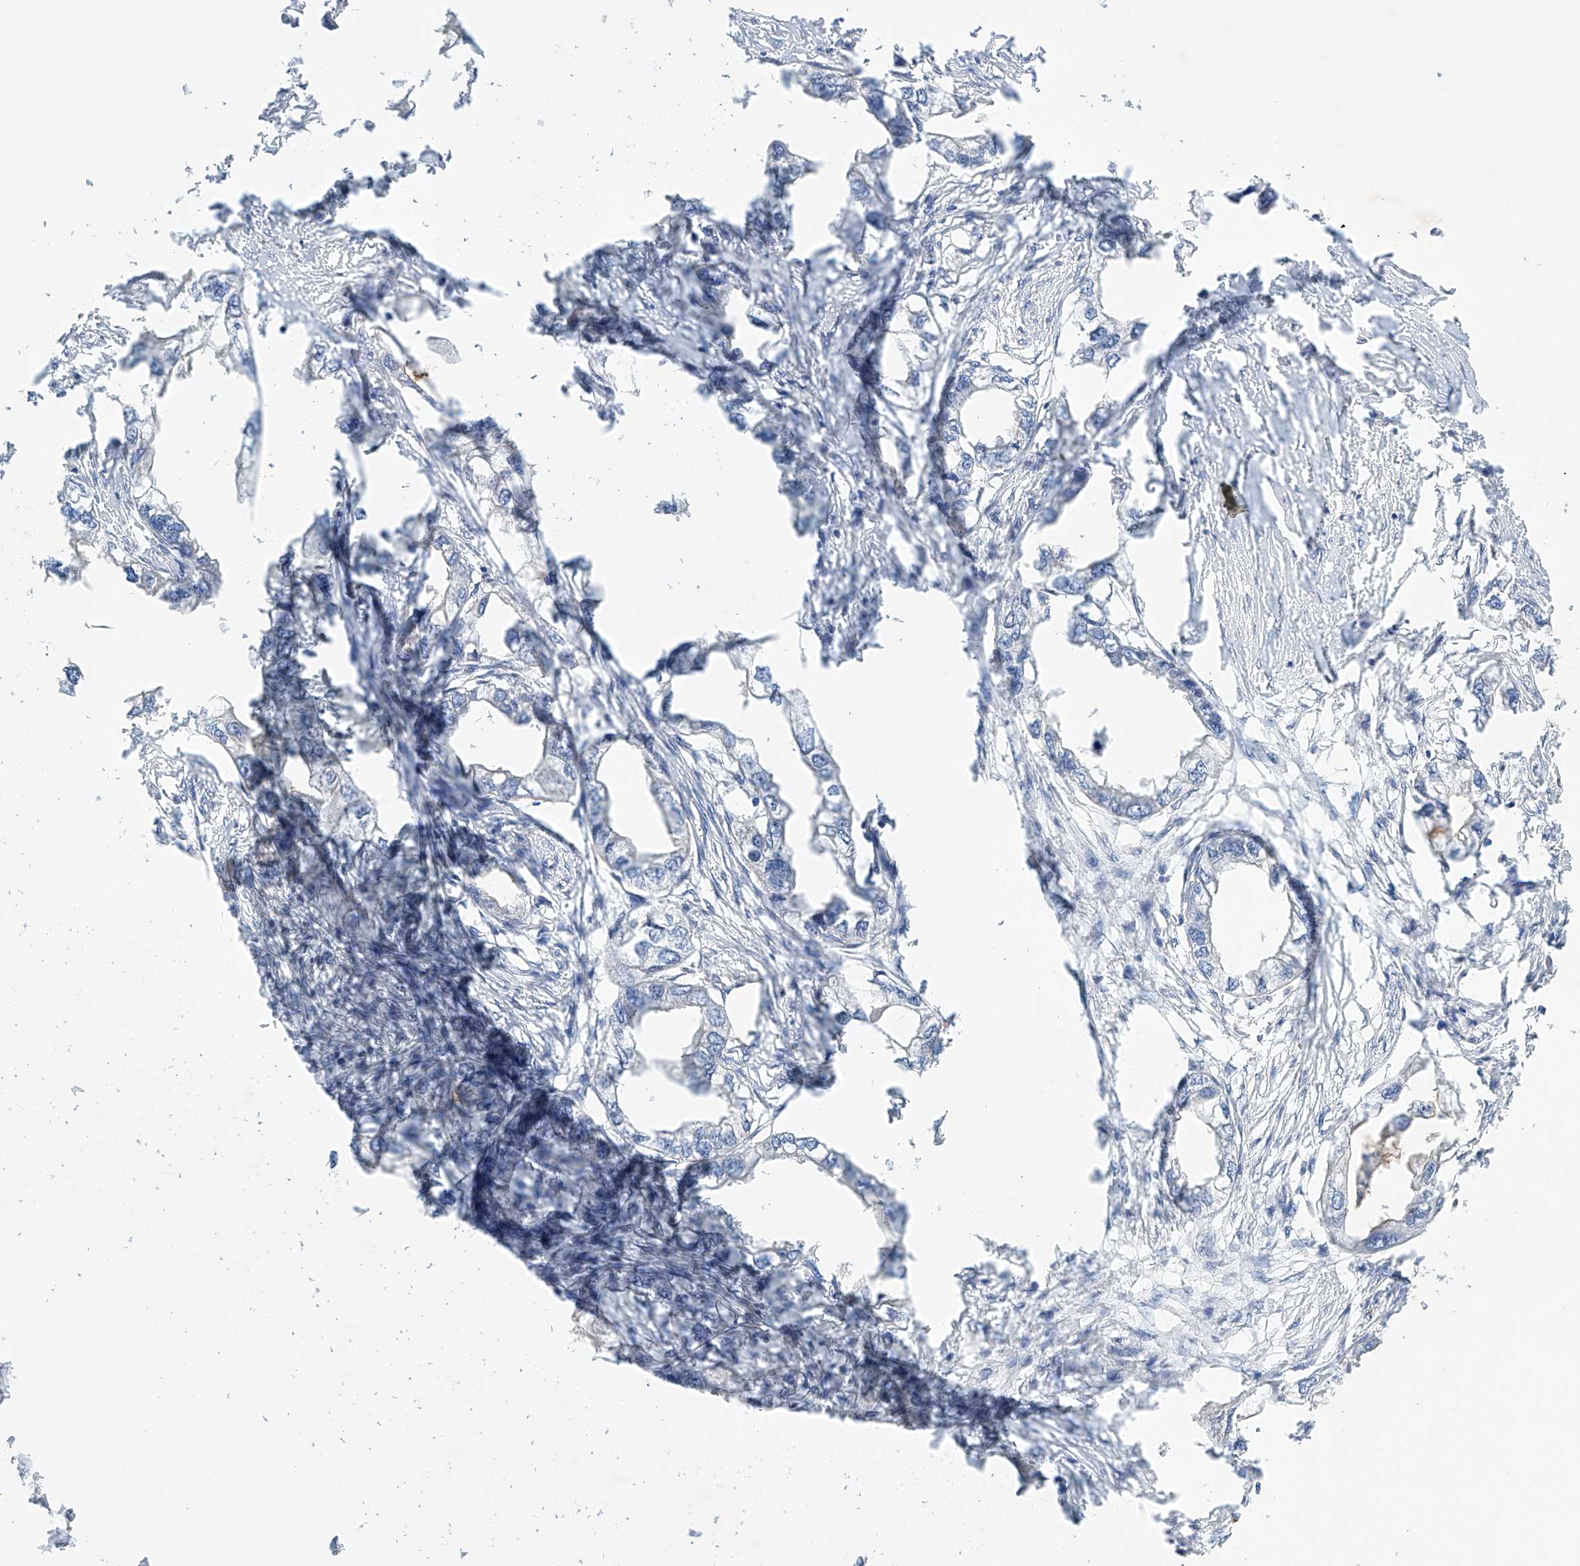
{"staining": {"intensity": "negative", "quantity": "none", "location": "none"}, "tissue": "endometrial cancer", "cell_type": "Tumor cells", "image_type": "cancer", "snomed": [{"axis": "morphology", "description": "Adenocarcinoma, NOS"}, {"axis": "morphology", "description": "Adenocarcinoma, metastatic, NOS"}, {"axis": "topography", "description": "Adipose tissue"}, {"axis": "topography", "description": "Endometrium"}], "caption": "IHC of endometrial cancer shows no expression in tumor cells. Nuclei are stained in blue.", "gene": "GPC4", "patient": {"sex": "female", "age": 67}}